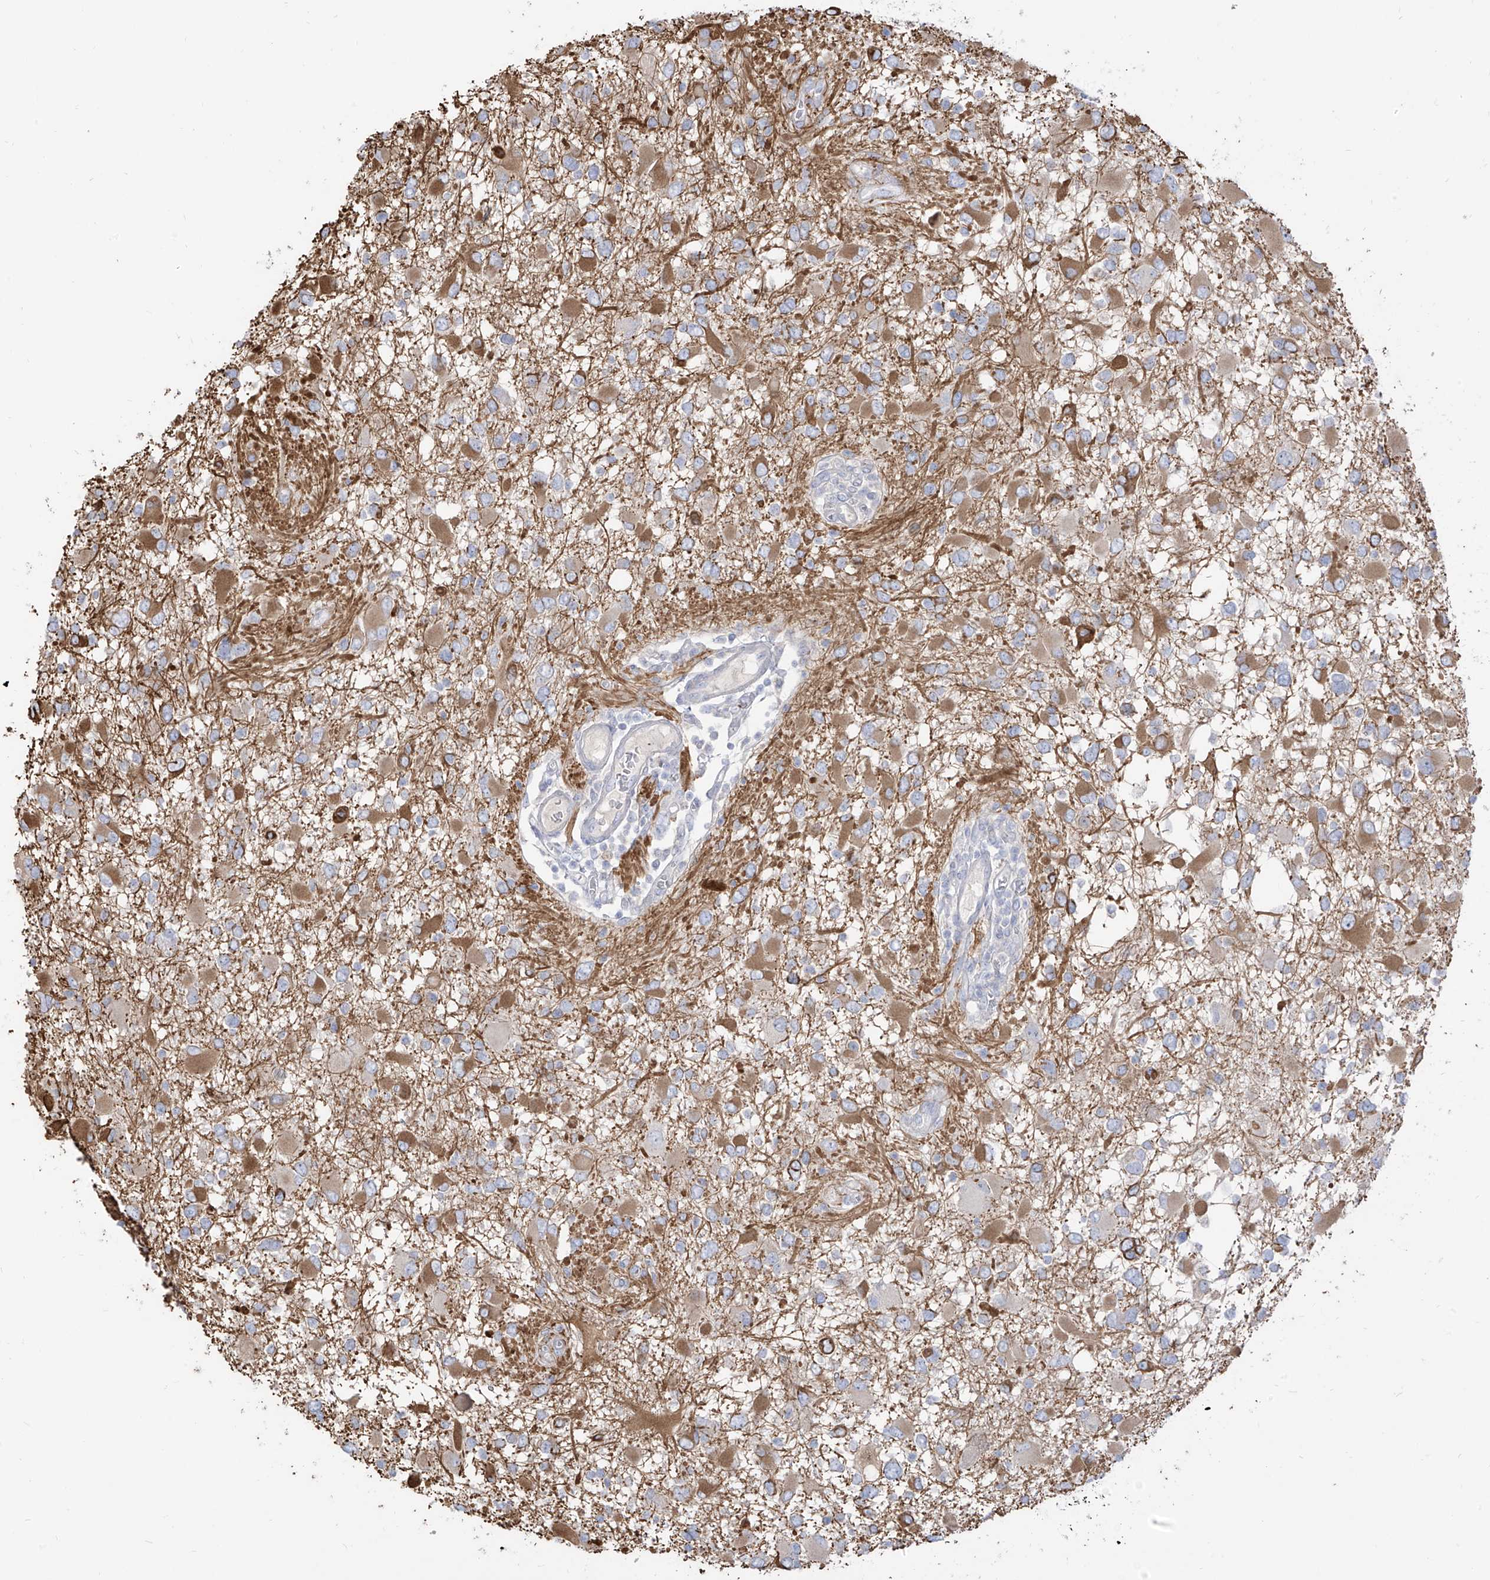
{"staining": {"intensity": "moderate", "quantity": "<25%", "location": "cytoplasmic/membranous"}, "tissue": "glioma", "cell_type": "Tumor cells", "image_type": "cancer", "snomed": [{"axis": "morphology", "description": "Glioma, malignant, High grade"}, {"axis": "topography", "description": "Brain"}], "caption": "High-power microscopy captured an immunohistochemistry micrograph of high-grade glioma (malignant), revealing moderate cytoplasmic/membranous staining in about <25% of tumor cells.", "gene": "ARHGEF40", "patient": {"sex": "male", "age": 53}}